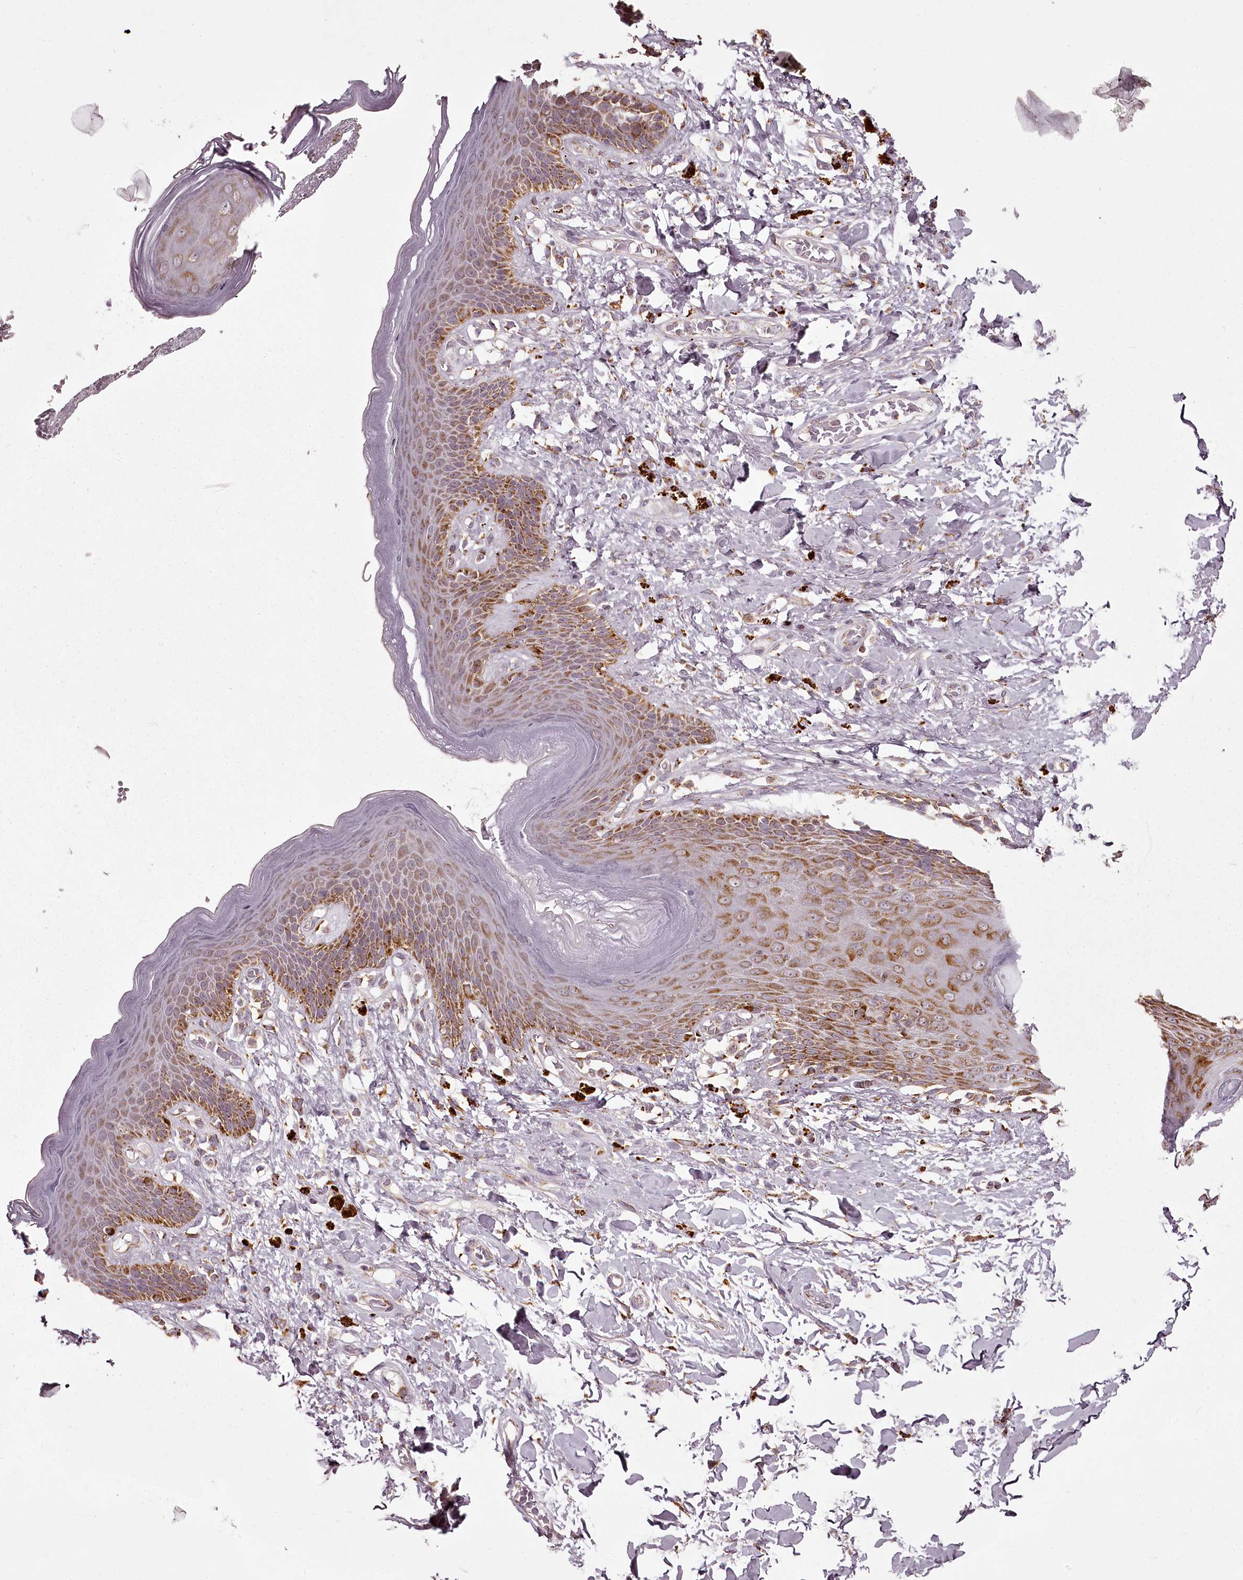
{"staining": {"intensity": "strong", "quantity": "25%-75%", "location": "cytoplasmic/membranous"}, "tissue": "skin", "cell_type": "Epidermal cells", "image_type": "normal", "snomed": [{"axis": "morphology", "description": "Normal tissue, NOS"}, {"axis": "topography", "description": "Anal"}], "caption": "Immunohistochemistry (IHC) staining of unremarkable skin, which demonstrates high levels of strong cytoplasmic/membranous positivity in approximately 25%-75% of epidermal cells indicating strong cytoplasmic/membranous protein positivity. The staining was performed using DAB (3,3'-diaminobenzidine) (brown) for protein detection and nuclei were counterstained in hematoxylin (blue).", "gene": "CHCHD2", "patient": {"sex": "female", "age": 78}}